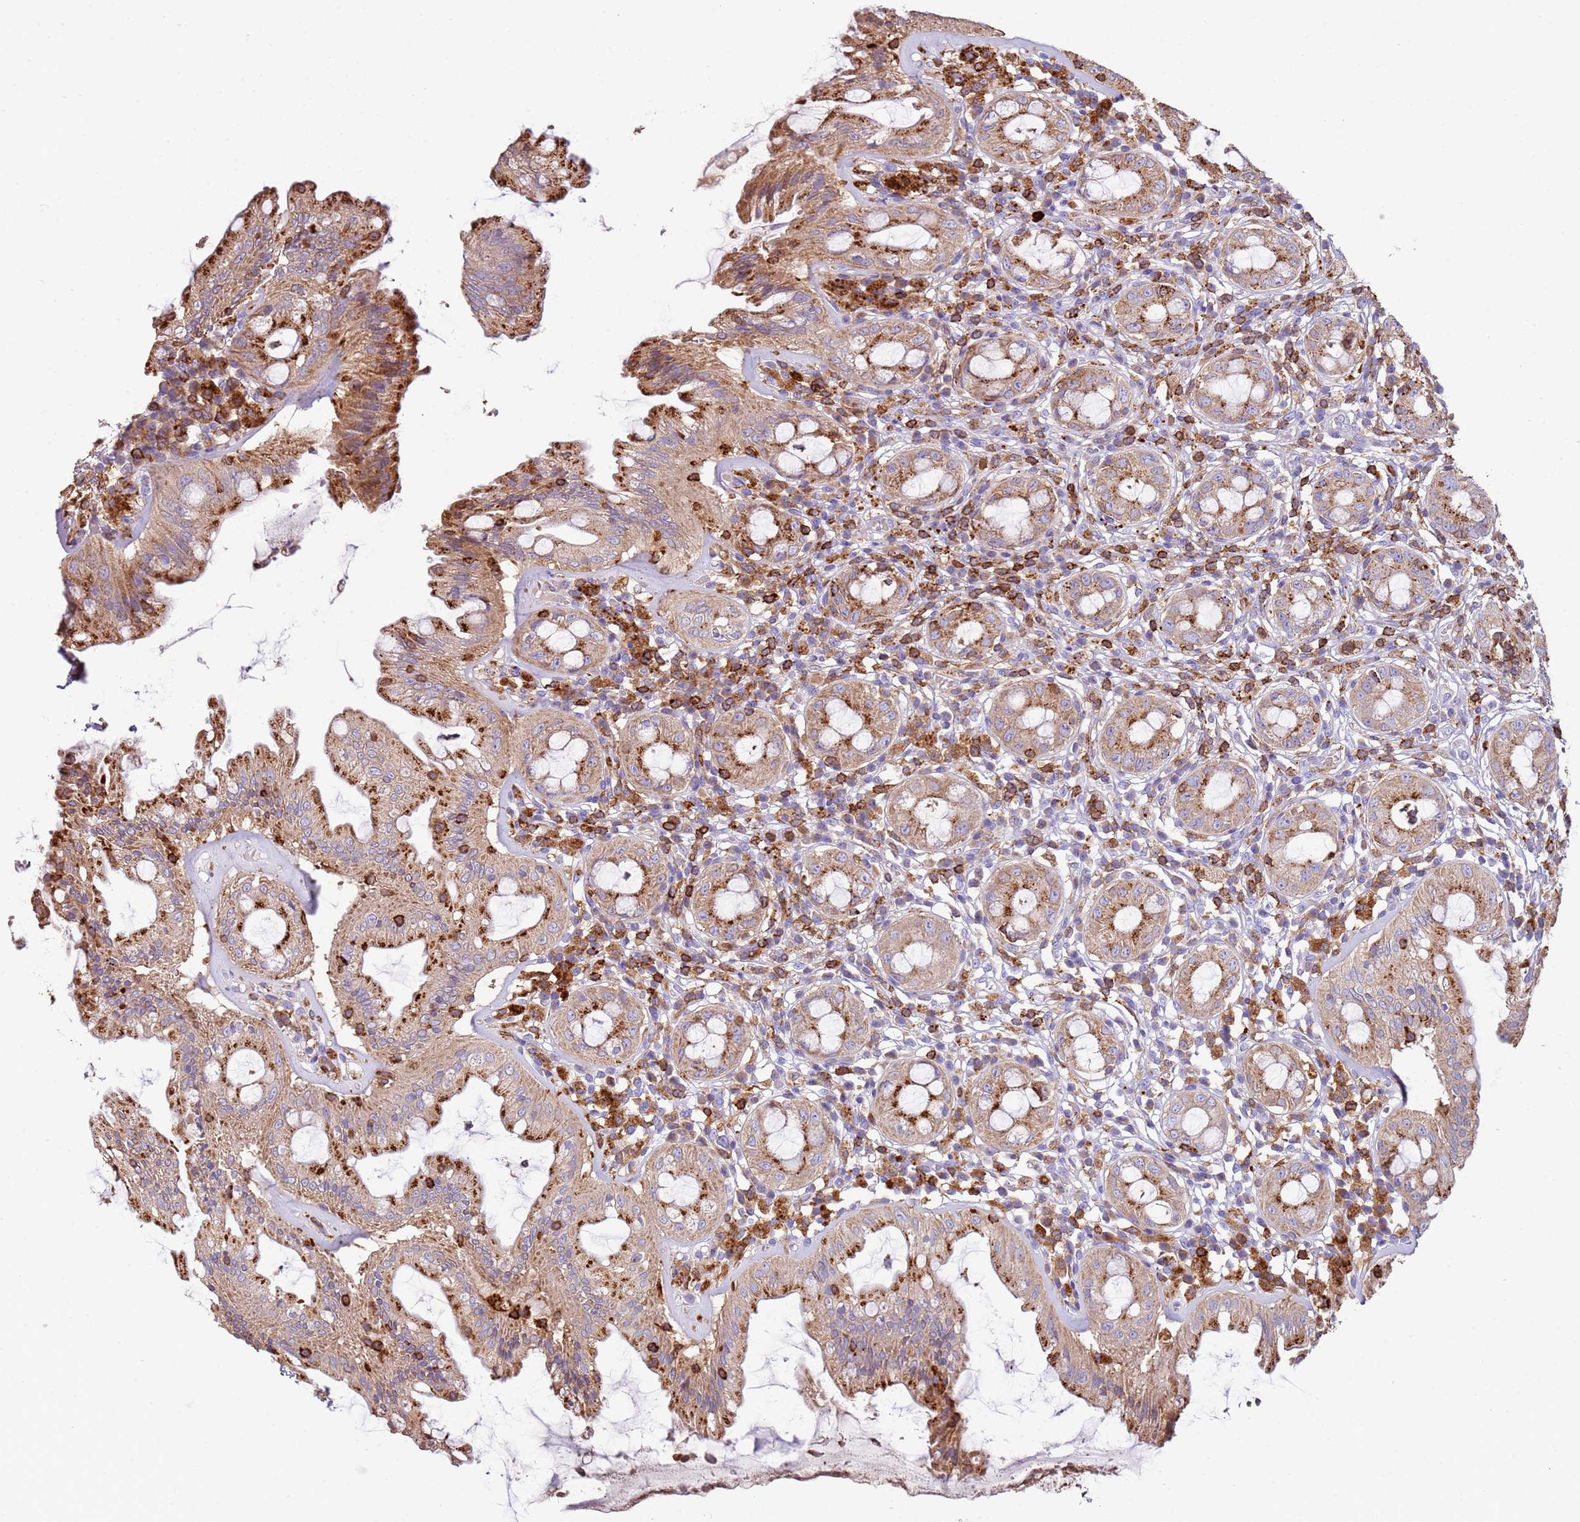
{"staining": {"intensity": "strong", "quantity": ">75%", "location": "cytoplasmic/membranous"}, "tissue": "rectum", "cell_type": "Glandular cells", "image_type": "normal", "snomed": [{"axis": "morphology", "description": "Normal tissue, NOS"}, {"axis": "topography", "description": "Rectum"}], "caption": "This histopathology image shows IHC staining of benign rectum, with high strong cytoplasmic/membranous positivity in approximately >75% of glandular cells.", "gene": "TTPAL", "patient": {"sex": "female", "age": 57}}